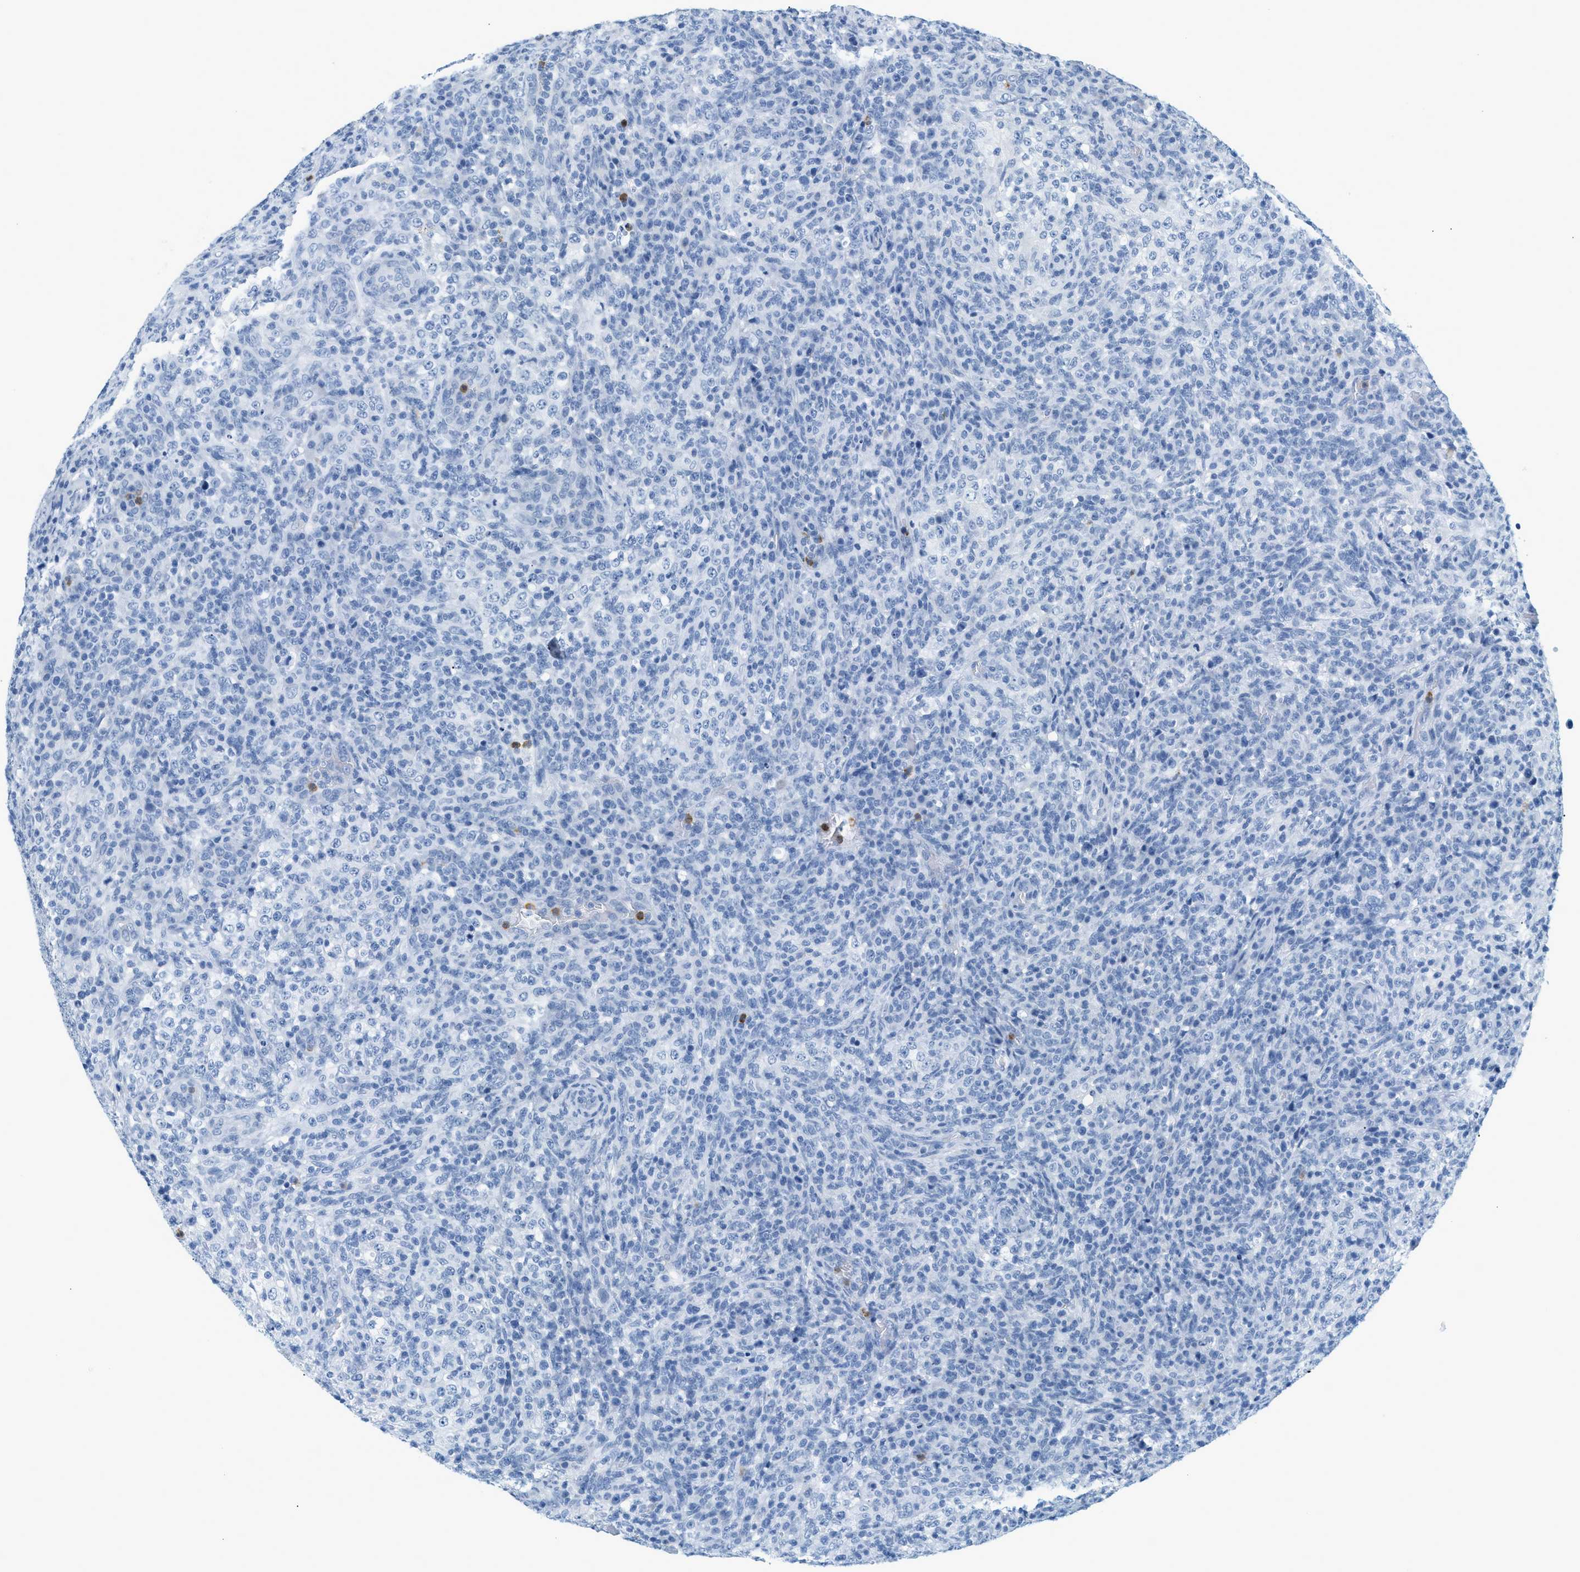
{"staining": {"intensity": "negative", "quantity": "none", "location": "none"}, "tissue": "lymphoma", "cell_type": "Tumor cells", "image_type": "cancer", "snomed": [{"axis": "morphology", "description": "Malignant lymphoma, non-Hodgkin's type, High grade"}, {"axis": "topography", "description": "Lymph node"}], "caption": "This is an immunohistochemistry histopathology image of human malignant lymphoma, non-Hodgkin's type (high-grade). There is no staining in tumor cells.", "gene": "LCN2", "patient": {"sex": "female", "age": 76}}